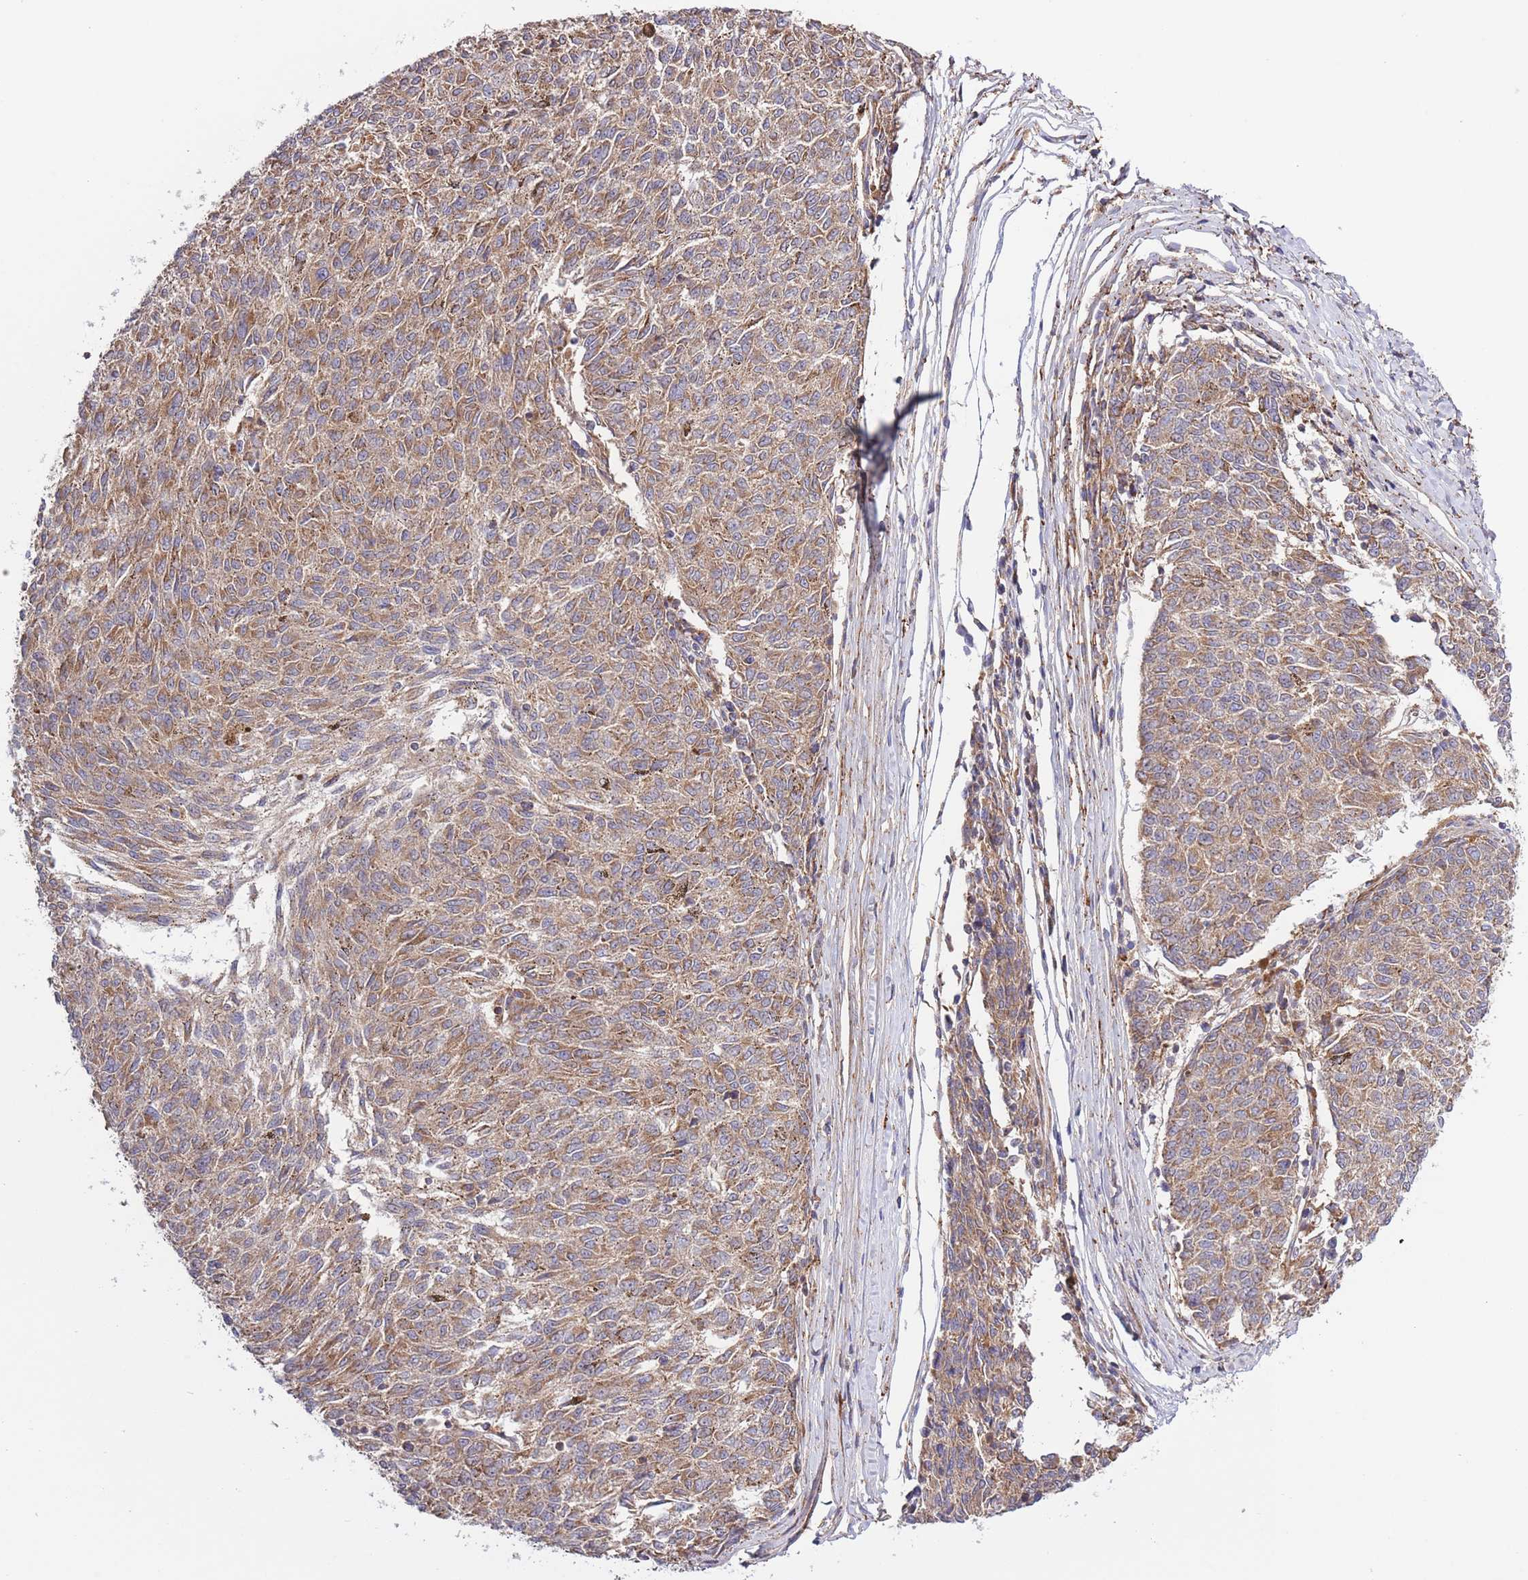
{"staining": {"intensity": "moderate", "quantity": ">75%", "location": "cytoplasmic/membranous"}, "tissue": "melanoma", "cell_type": "Tumor cells", "image_type": "cancer", "snomed": [{"axis": "morphology", "description": "Malignant melanoma, NOS"}, {"axis": "topography", "description": "Skin"}], "caption": "Immunohistochemistry histopathology image of neoplastic tissue: human melanoma stained using immunohistochemistry (IHC) displays medium levels of moderate protein expression localized specifically in the cytoplasmic/membranous of tumor cells, appearing as a cytoplasmic/membranous brown color.", "gene": "ATP13A2", "patient": {"sex": "female", "age": 72}}